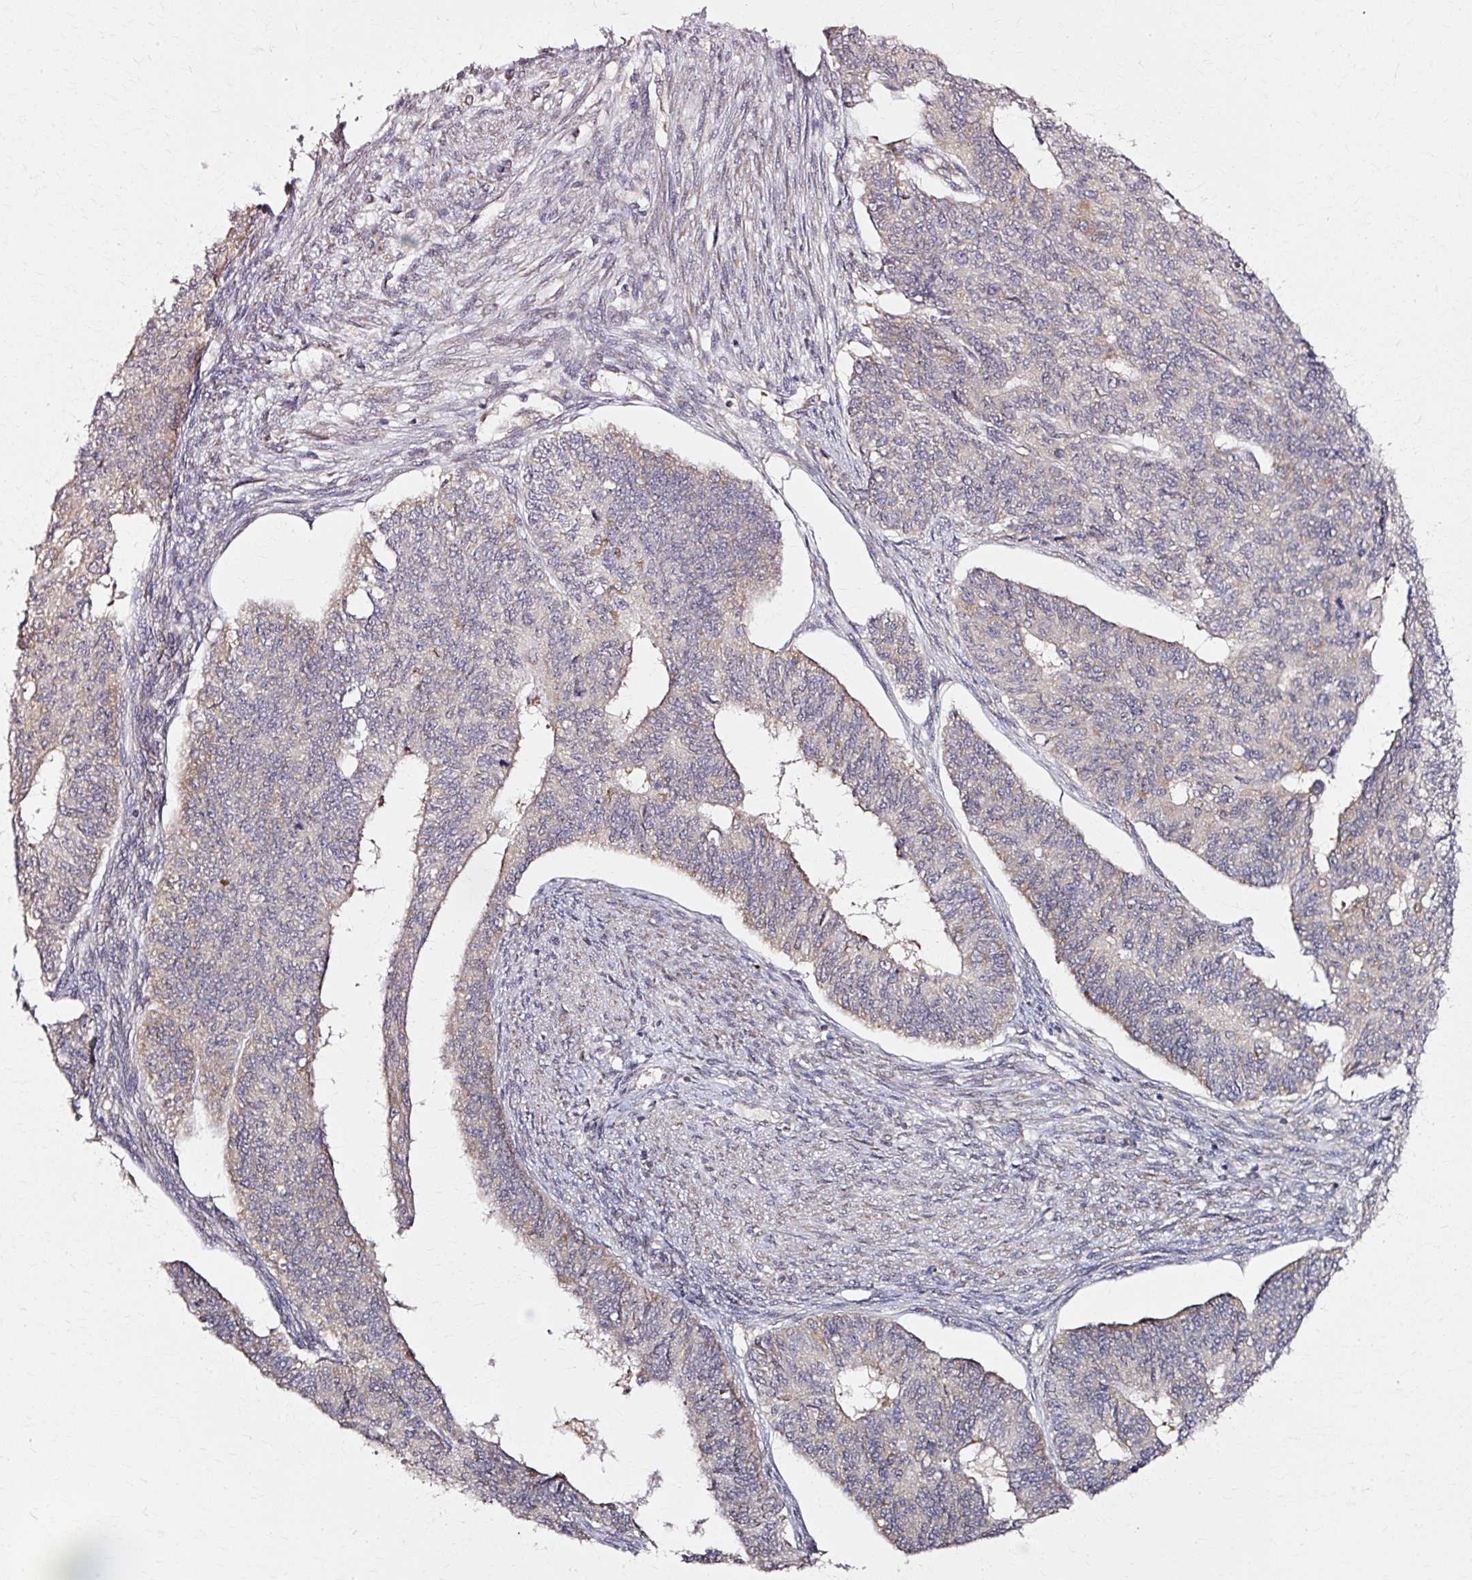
{"staining": {"intensity": "negative", "quantity": "none", "location": "none"}, "tissue": "endometrial cancer", "cell_type": "Tumor cells", "image_type": "cancer", "snomed": [{"axis": "morphology", "description": "Adenocarcinoma, NOS"}, {"axis": "topography", "description": "Endometrium"}], "caption": "DAB immunohistochemical staining of adenocarcinoma (endometrial) reveals no significant positivity in tumor cells. (Immunohistochemistry, brightfield microscopy, high magnification).", "gene": "RGPD5", "patient": {"sex": "female", "age": 32}}